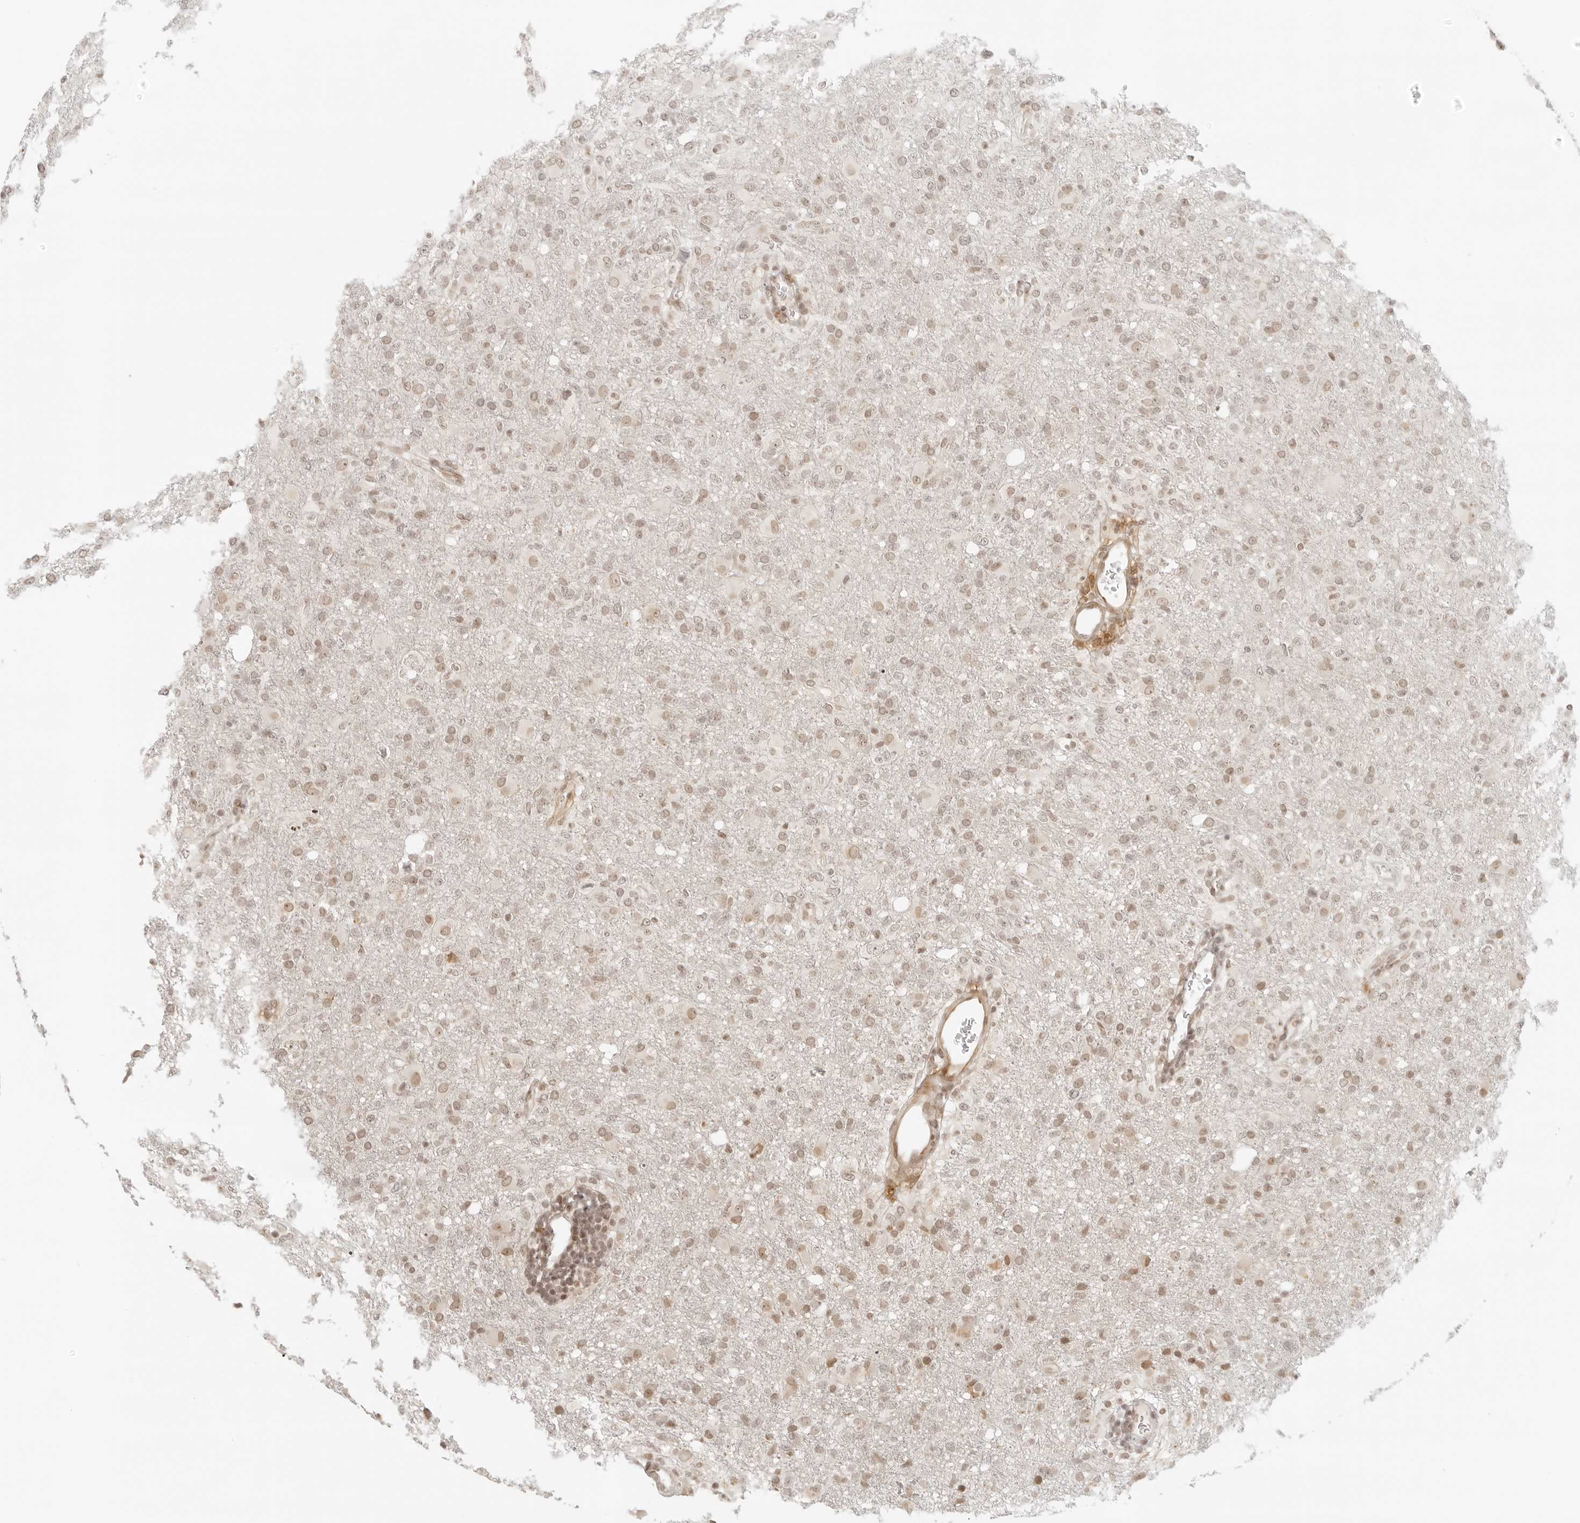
{"staining": {"intensity": "weak", "quantity": ">75%", "location": "nuclear"}, "tissue": "glioma", "cell_type": "Tumor cells", "image_type": "cancer", "snomed": [{"axis": "morphology", "description": "Glioma, malignant, High grade"}, {"axis": "topography", "description": "Brain"}], "caption": "This is an image of IHC staining of glioma, which shows weak staining in the nuclear of tumor cells.", "gene": "ZNF407", "patient": {"sex": "female", "age": 57}}